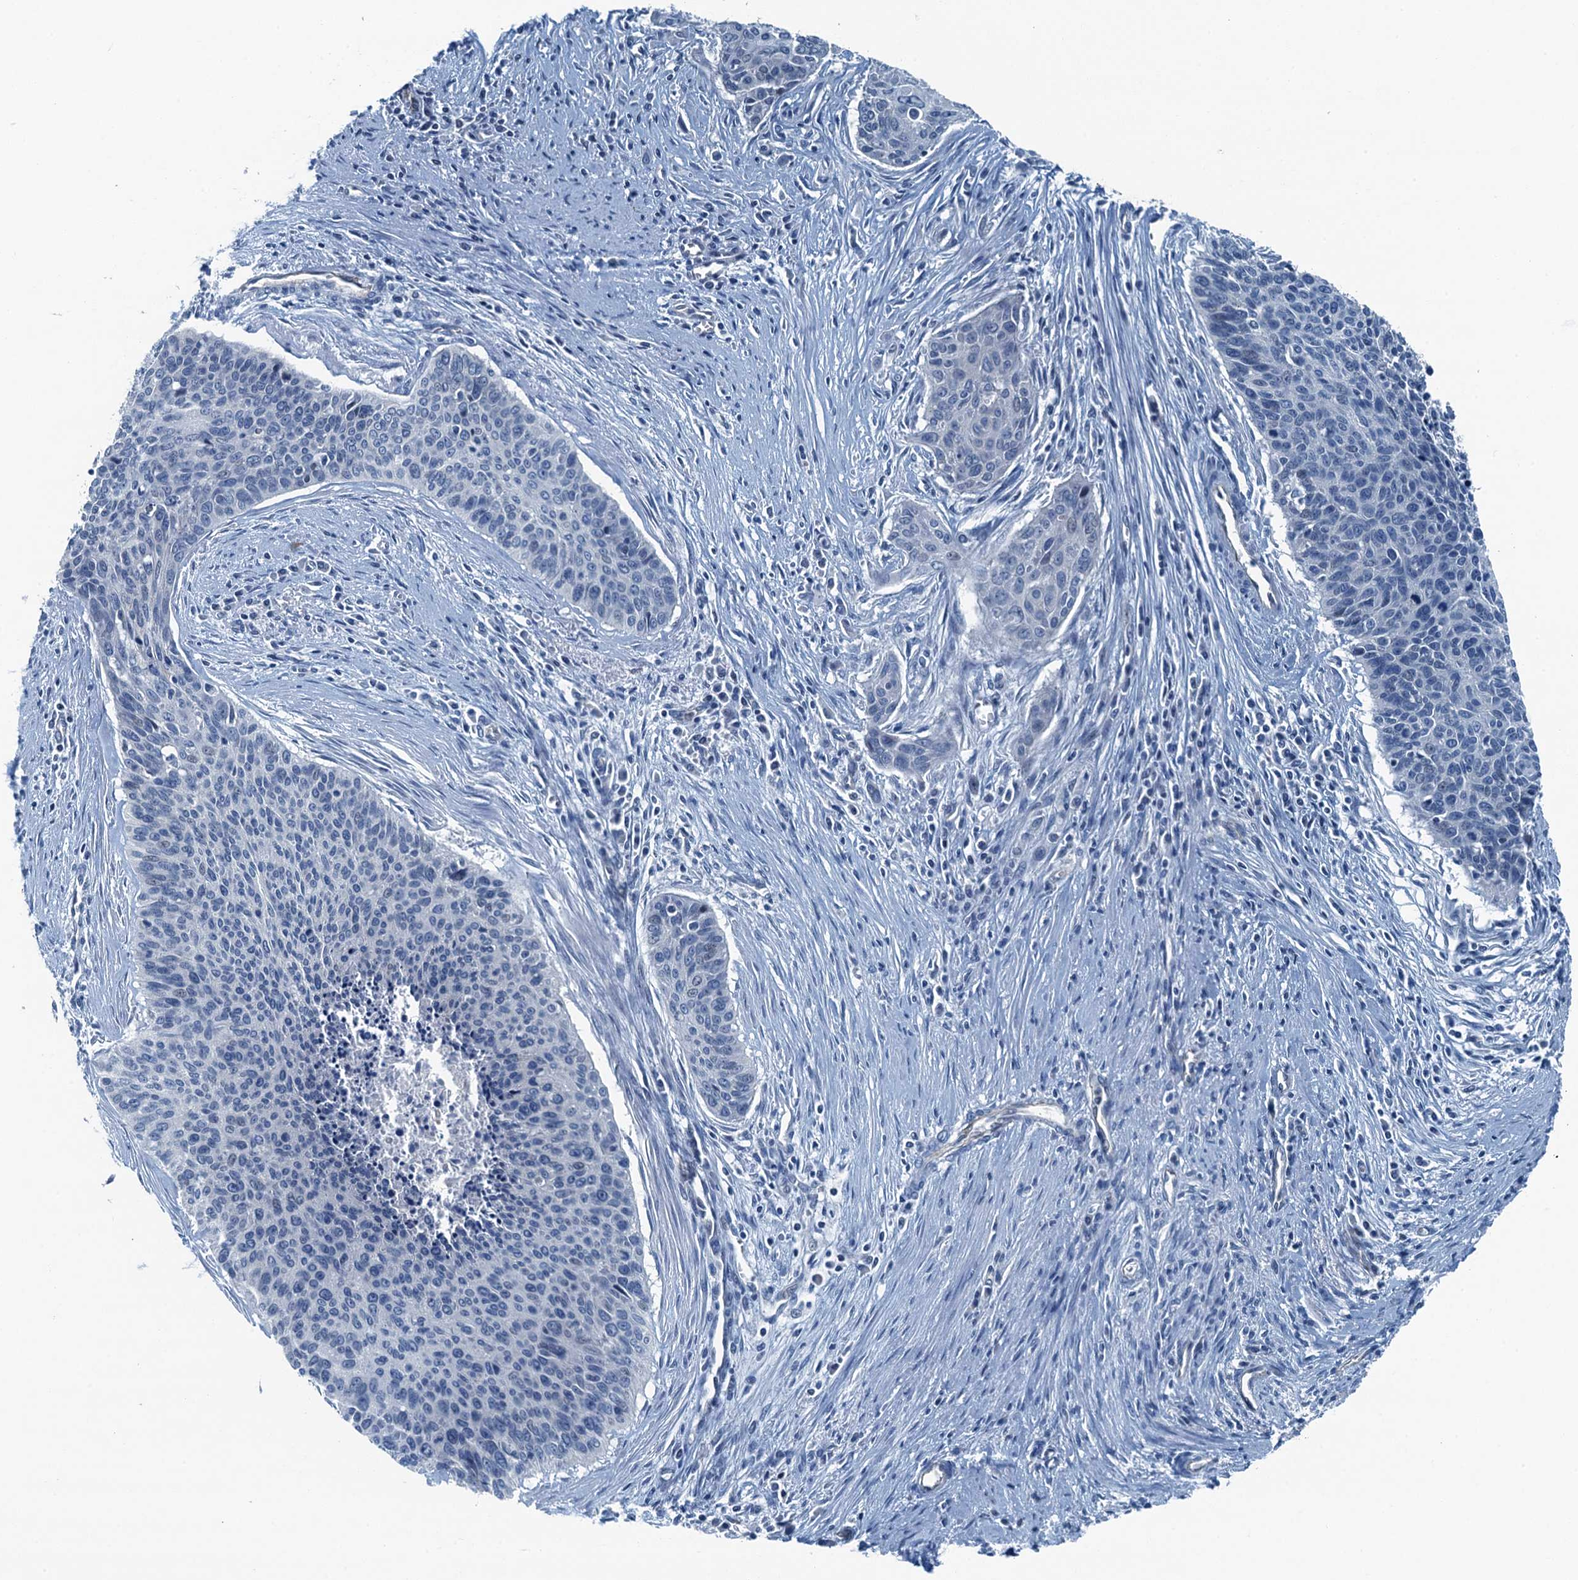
{"staining": {"intensity": "negative", "quantity": "none", "location": "none"}, "tissue": "cervical cancer", "cell_type": "Tumor cells", "image_type": "cancer", "snomed": [{"axis": "morphology", "description": "Squamous cell carcinoma, NOS"}, {"axis": "topography", "description": "Cervix"}], "caption": "IHC micrograph of neoplastic tissue: cervical squamous cell carcinoma stained with DAB exhibits no significant protein expression in tumor cells.", "gene": "GFOD2", "patient": {"sex": "female", "age": 55}}